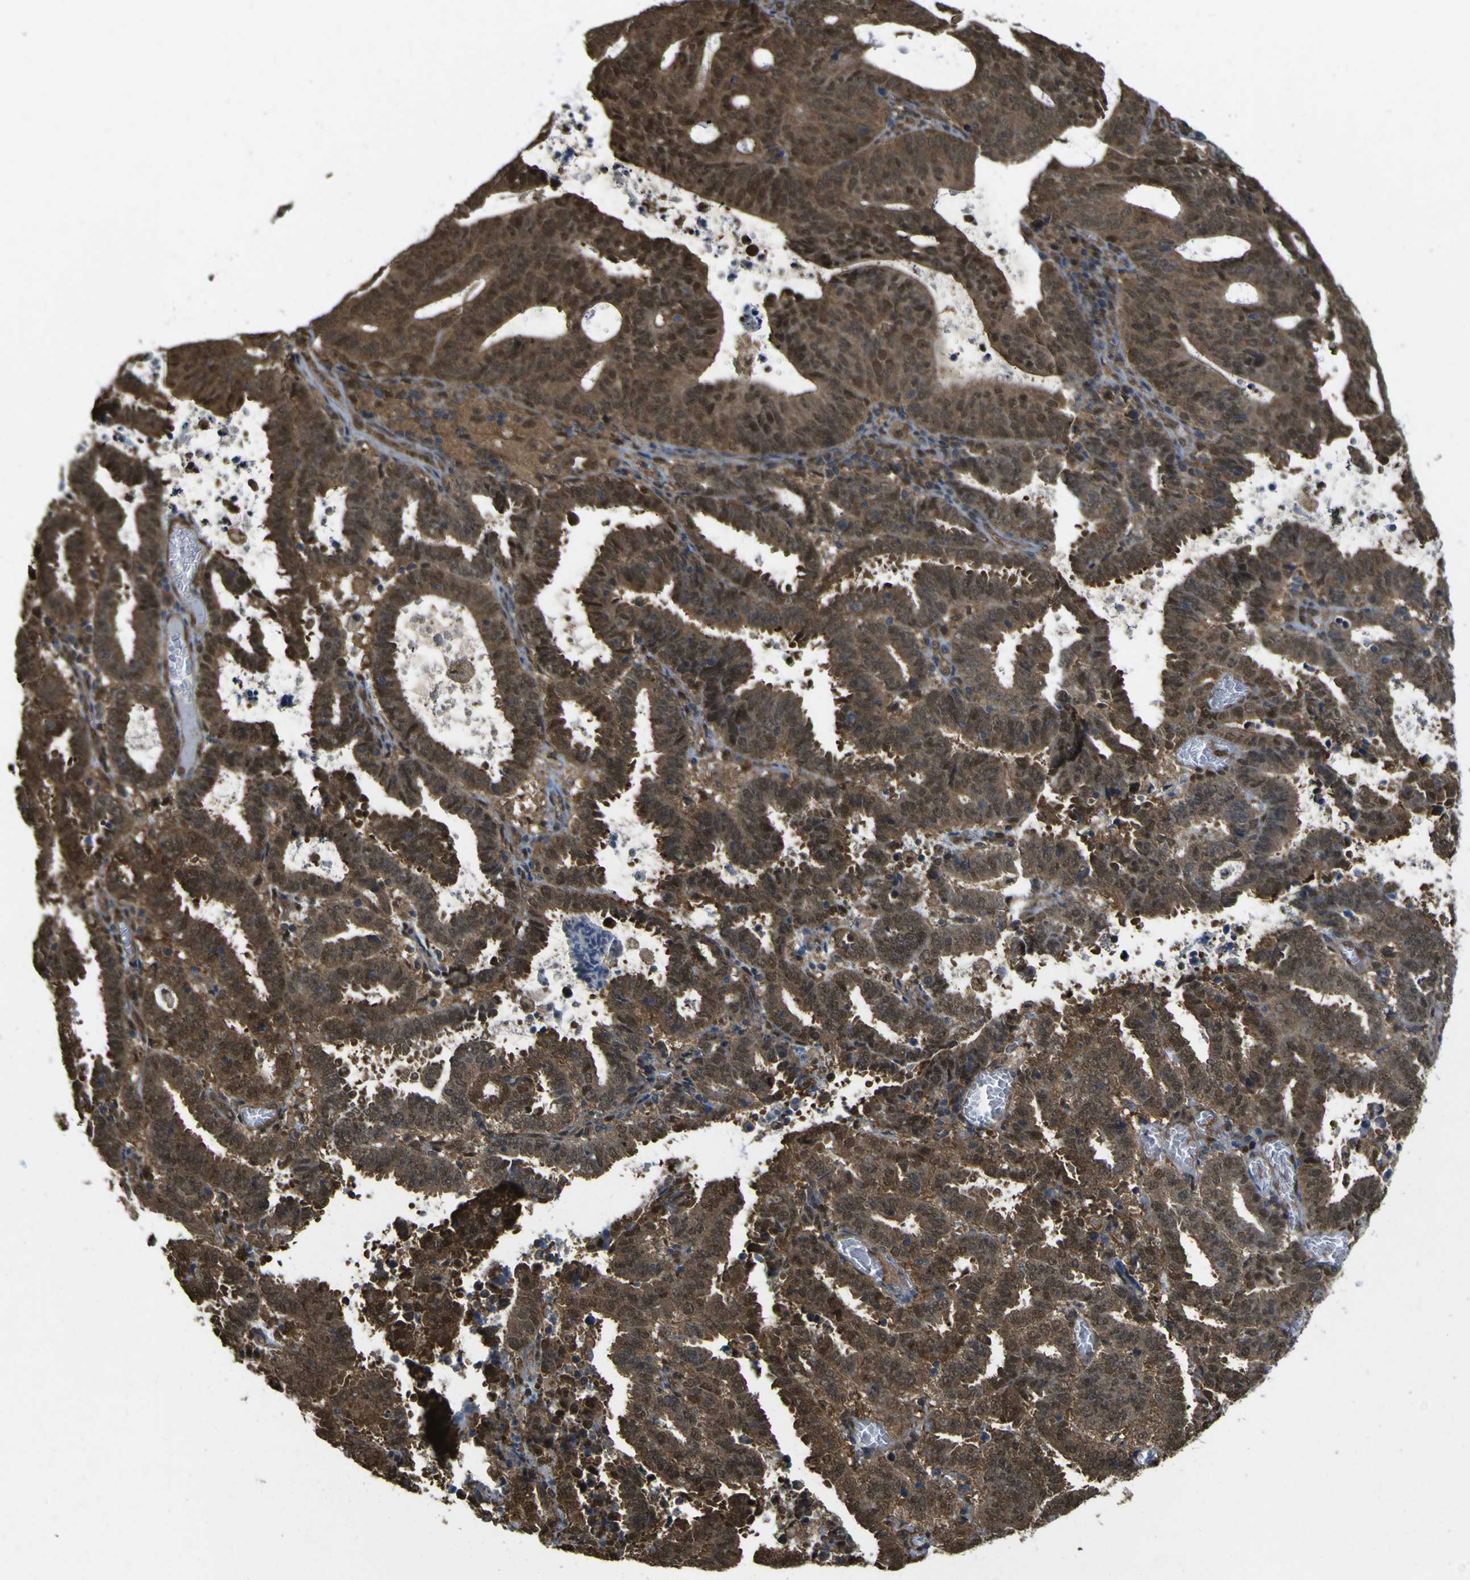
{"staining": {"intensity": "strong", "quantity": ">75%", "location": "cytoplasmic/membranous"}, "tissue": "endometrial cancer", "cell_type": "Tumor cells", "image_type": "cancer", "snomed": [{"axis": "morphology", "description": "Adenocarcinoma, NOS"}, {"axis": "topography", "description": "Uterus"}], "caption": "Protein positivity by immunohistochemistry (IHC) shows strong cytoplasmic/membranous staining in about >75% of tumor cells in endometrial cancer.", "gene": "YWHAG", "patient": {"sex": "female", "age": 83}}